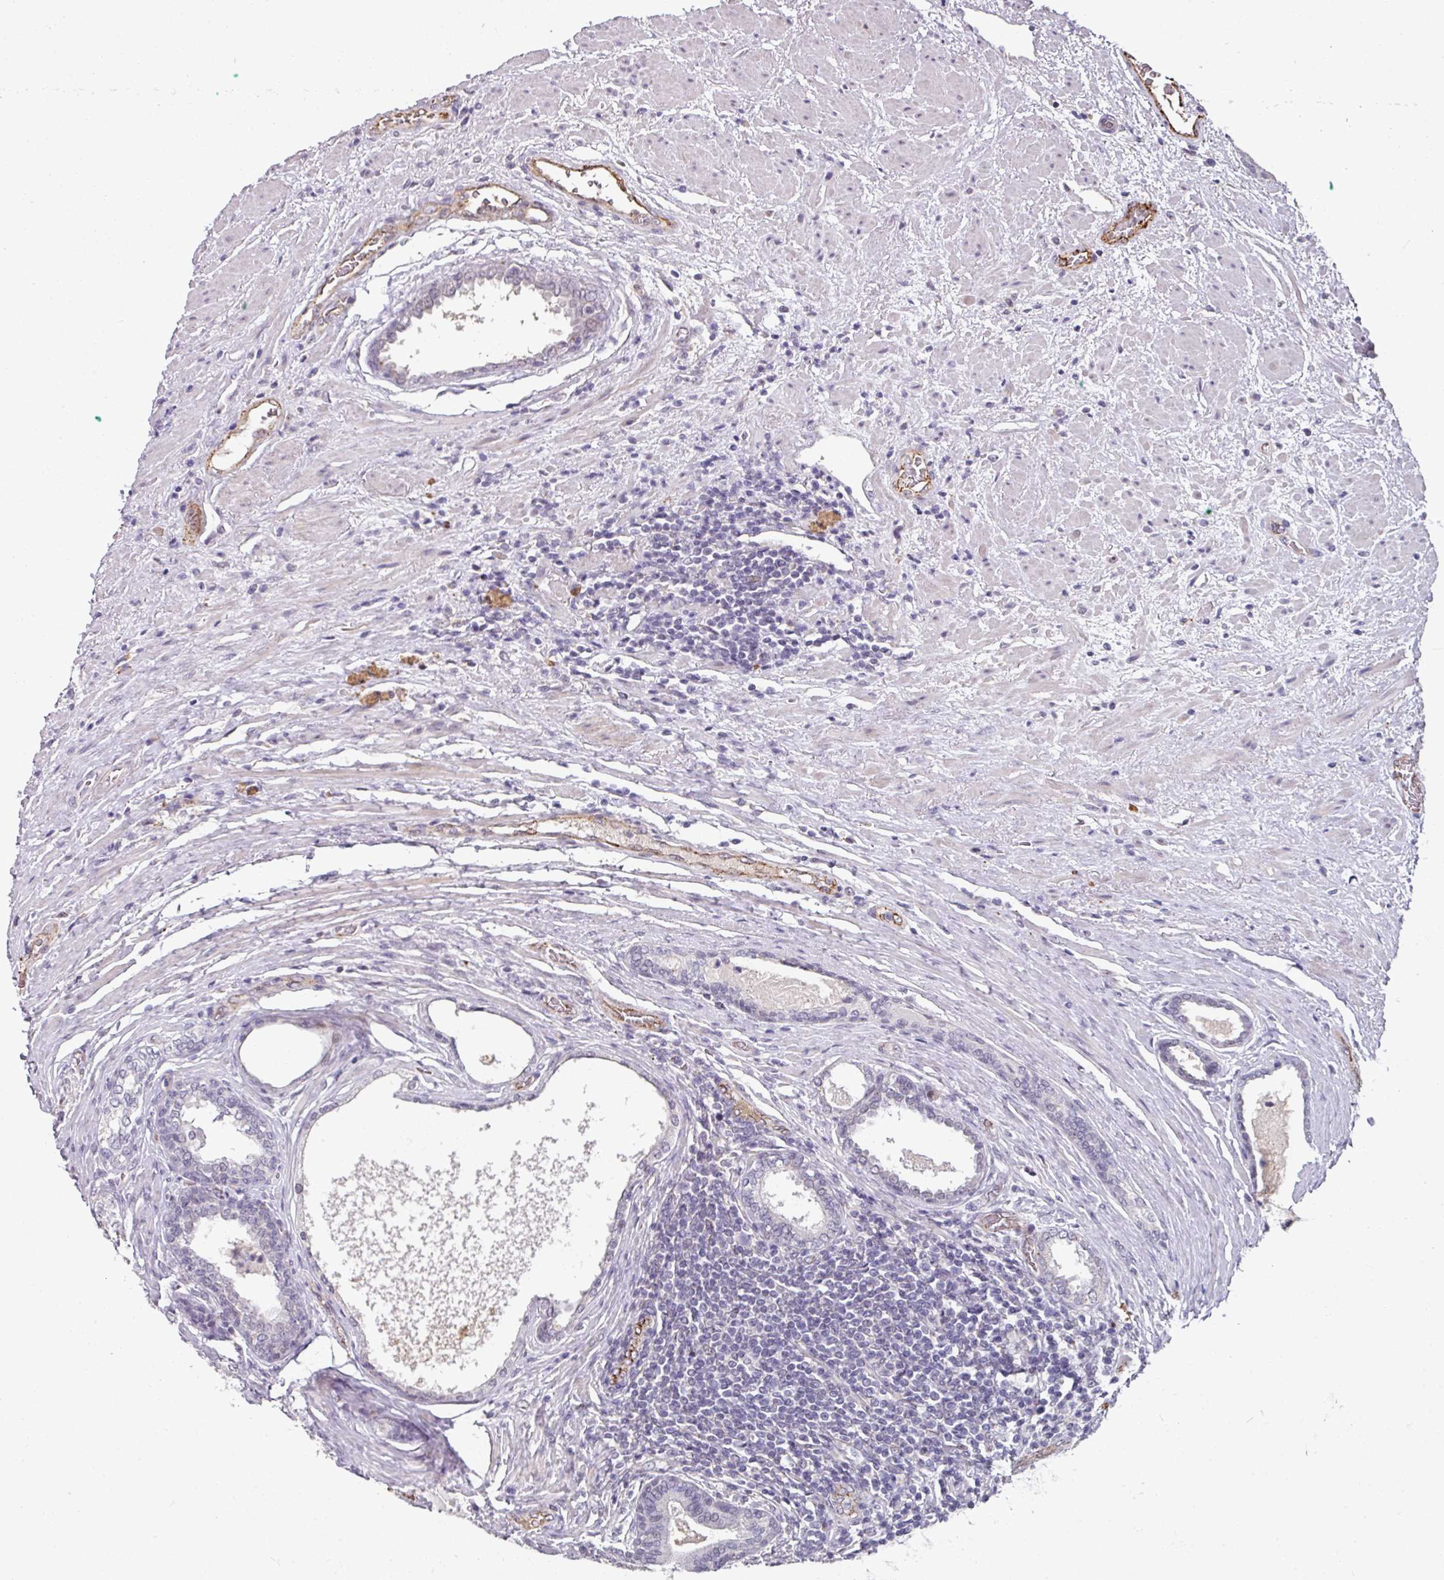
{"staining": {"intensity": "negative", "quantity": "none", "location": "none"}, "tissue": "prostate cancer", "cell_type": "Tumor cells", "image_type": "cancer", "snomed": [{"axis": "morphology", "description": "Adenocarcinoma, High grade"}, {"axis": "topography", "description": "Prostate"}], "caption": "Tumor cells show no significant protein expression in prostate cancer (adenocarcinoma (high-grade)).", "gene": "SIDT2", "patient": {"sex": "male", "age": 70}}